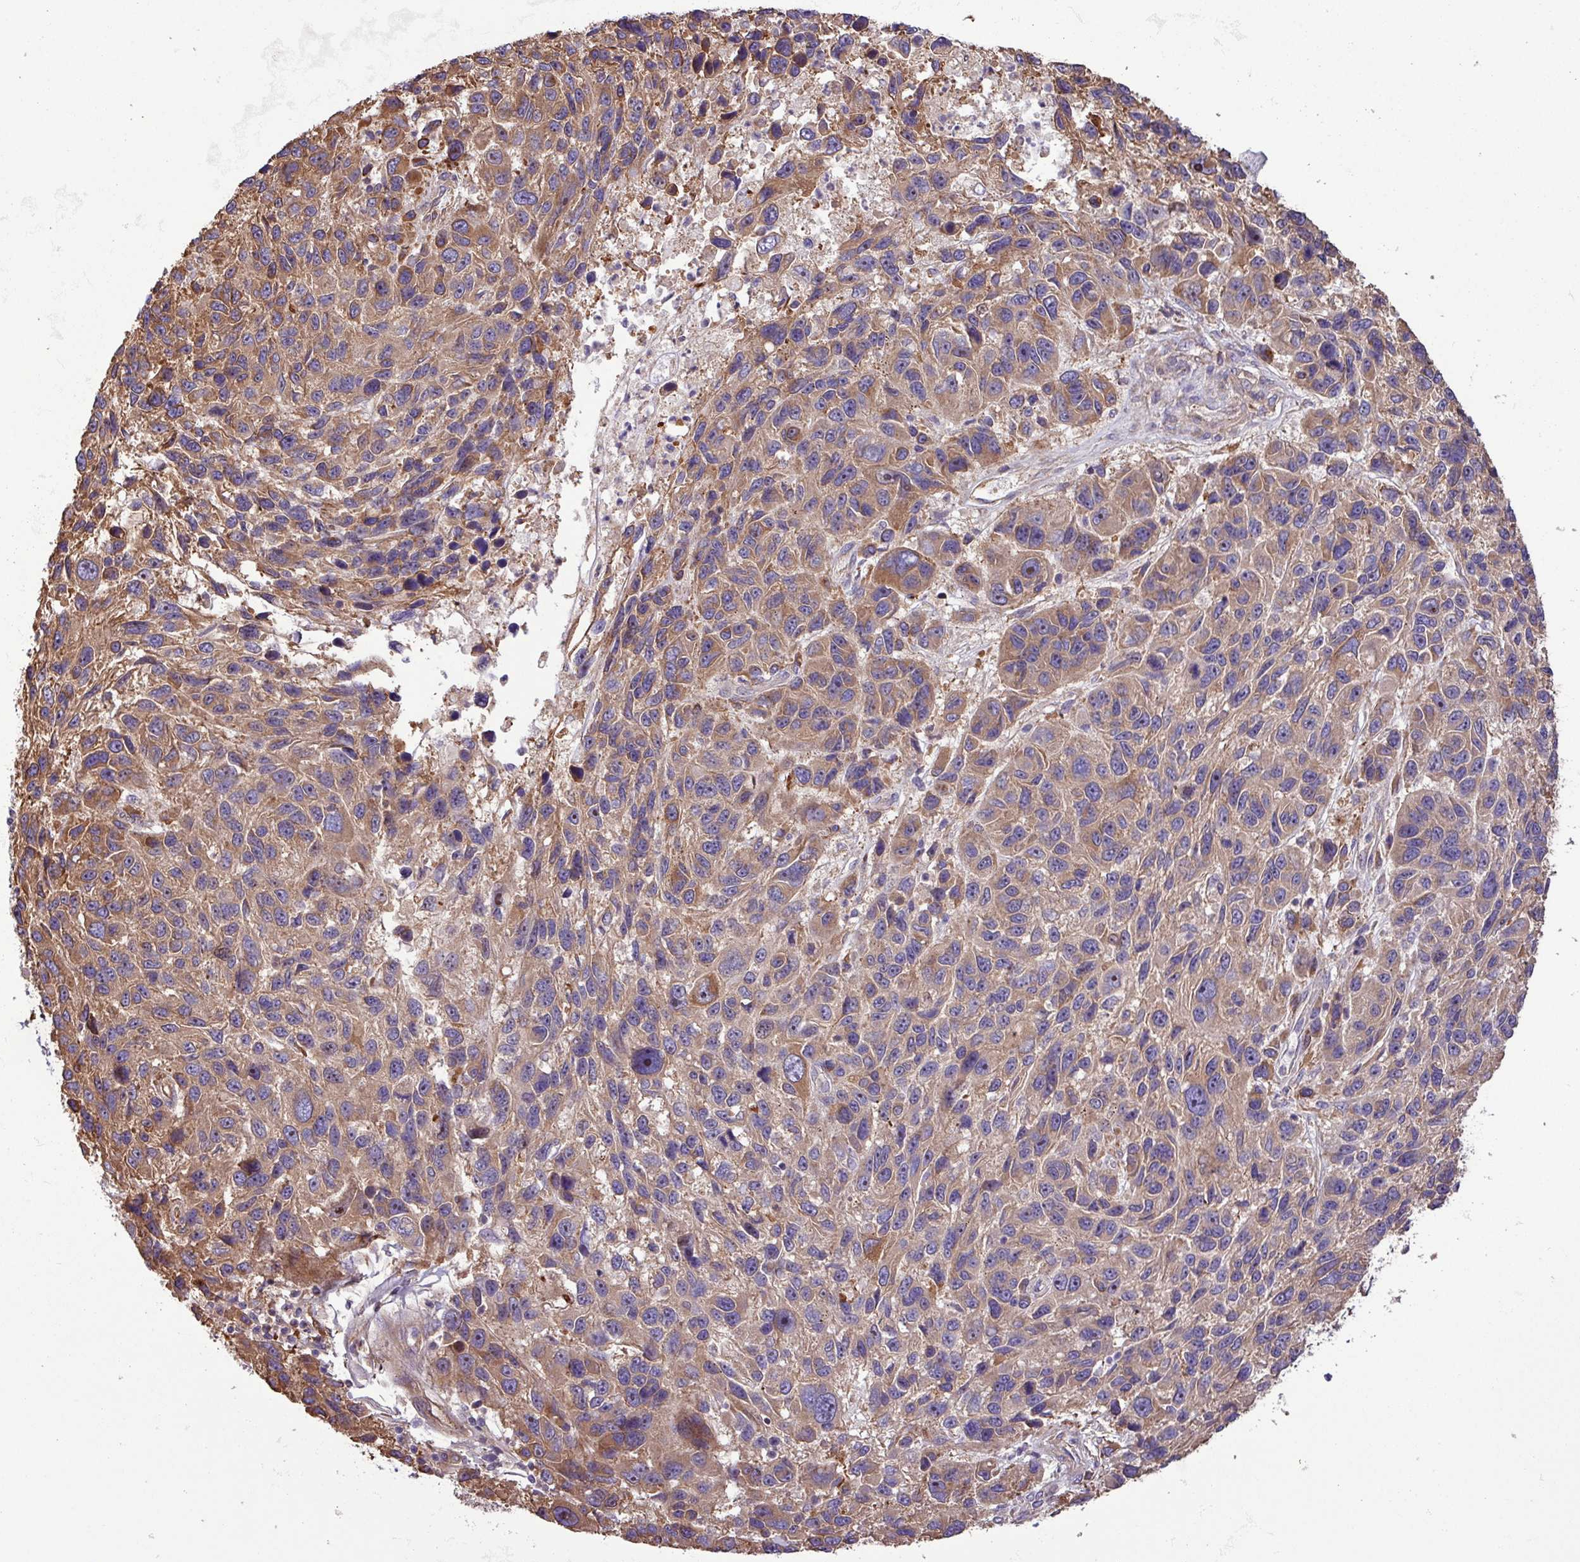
{"staining": {"intensity": "moderate", "quantity": ">75%", "location": "cytoplasmic/membranous"}, "tissue": "melanoma", "cell_type": "Tumor cells", "image_type": "cancer", "snomed": [{"axis": "morphology", "description": "Malignant melanoma, NOS"}, {"axis": "topography", "description": "Skin"}], "caption": "An IHC image of tumor tissue is shown. Protein staining in brown highlights moderate cytoplasmic/membranous positivity in melanoma within tumor cells.", "gene": "ZNF300", "patient": {"sex": "male", "age": 53}}